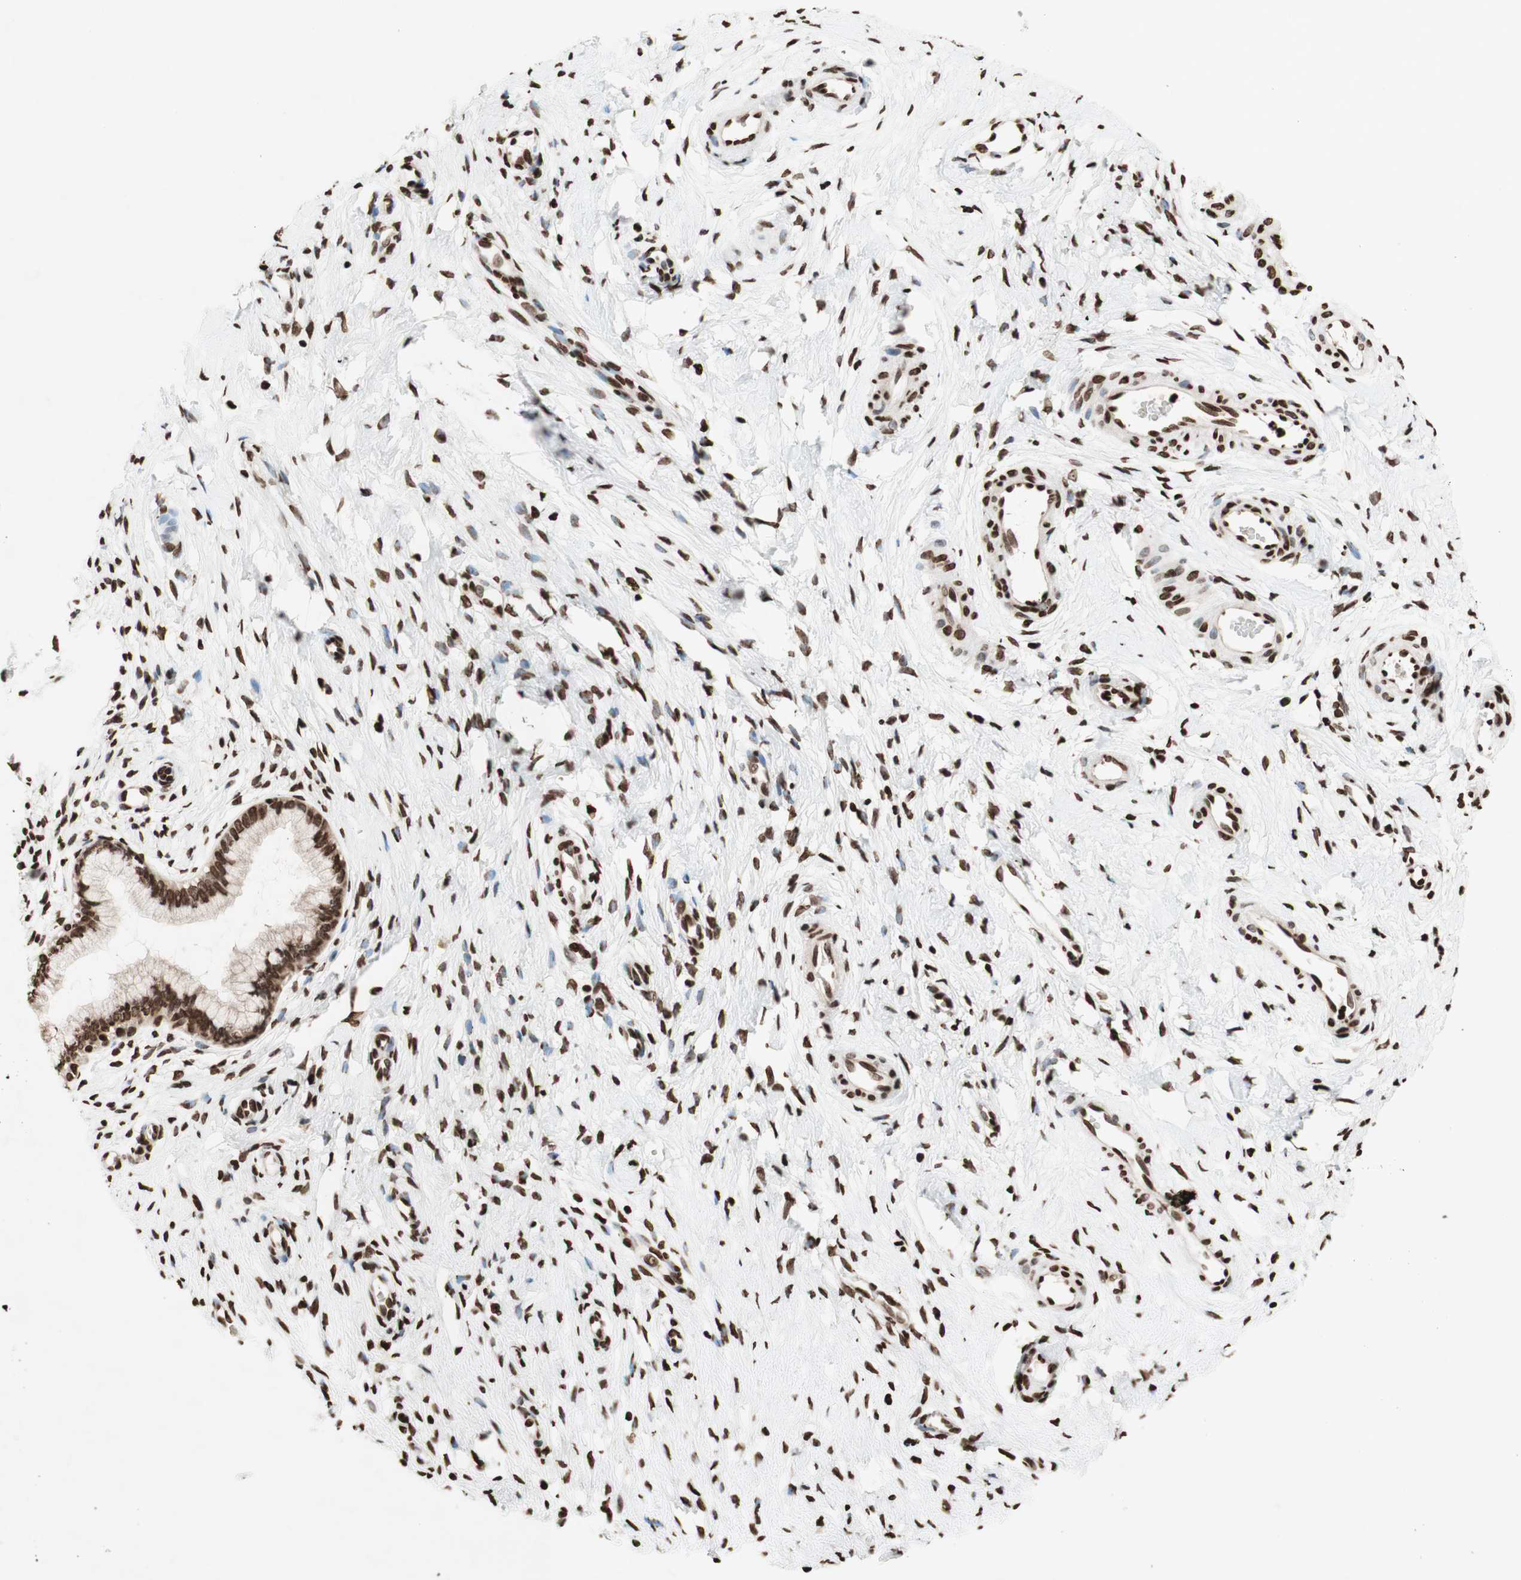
{"staining": {"intensity": "strong", "quantity": ">75%", "location": "nuclear"}, "tissue": "cervix", "cell_type": "Glandular cells", "image_type": "normal", "snomed": [{"axis": "morphology", "description": "Normal tissue, NOS"}, {"axis": "topography", "description": "Cervix"}], "caption": "Immunohistochemical staining of benign human cervix exhibits >75% levels of strong nuclear protein staining in about >75% of glandular cells. Nuclei are stained in blue.", "gene": "NCOA3", "patient": {"sex": "female", "age": 65}}